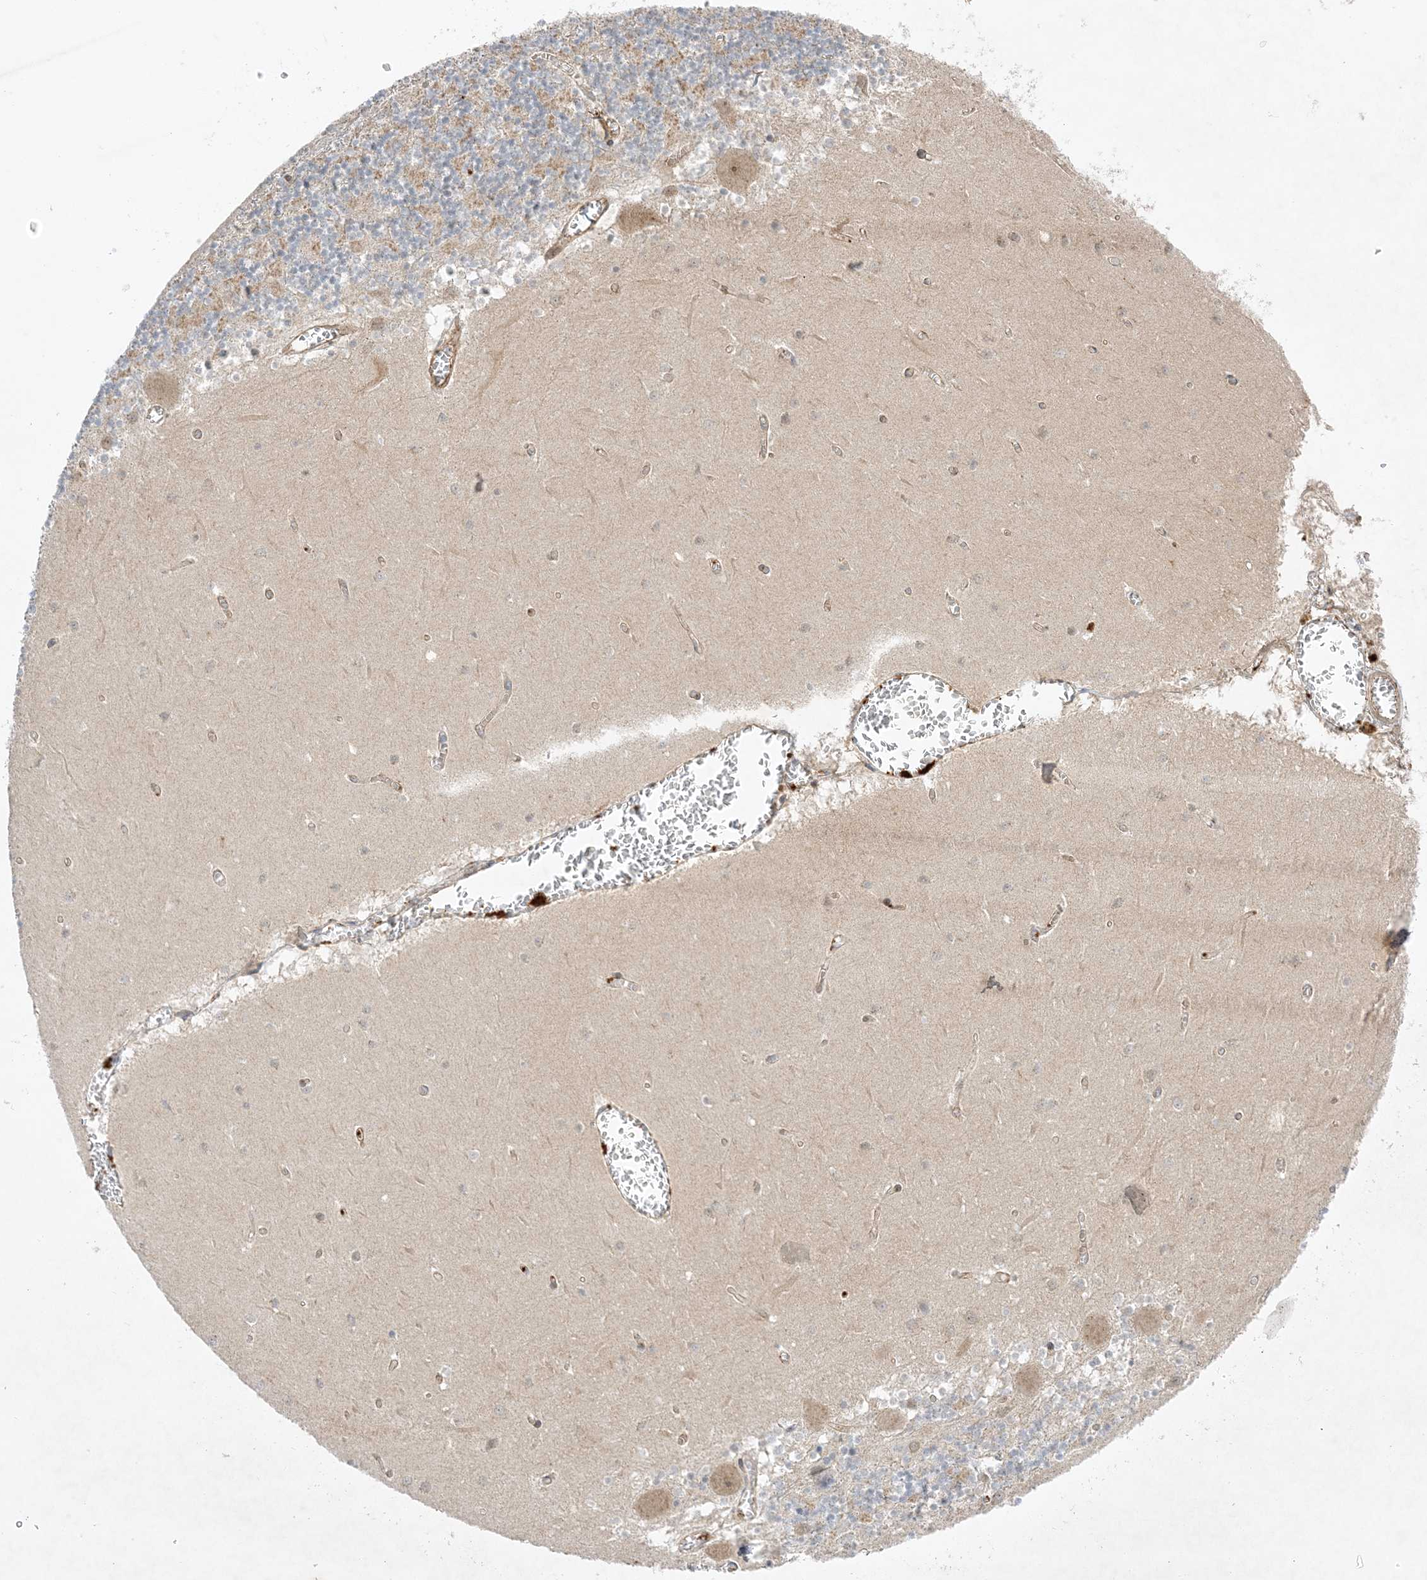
{"staining": {"intensity": "moderate", "quantity": "25%-75%", "location": "cytoplasmic/membranous"}, "tissue": "cerebellum", "cell_type": "Cells in granular layer", "image_type": "normal", "snomed": [{"axis": "morphology", "description": "Normal tissue, NOS"}, {"axis": "topography", "description": "Cerebellum"}], "caption": "The immunohistochemical stain highlights moderate cytoplasmic/membranous staining in cells in granular layer of normal cerebellum. The protein is stained brown, and the nuclei are stained in blue (DAB (3,3'-diaminobenzidine) IHC with brightfield microscopy, high magnification).", "gene": "NAF1", "patient": {"sex": "female", "age": 28}}